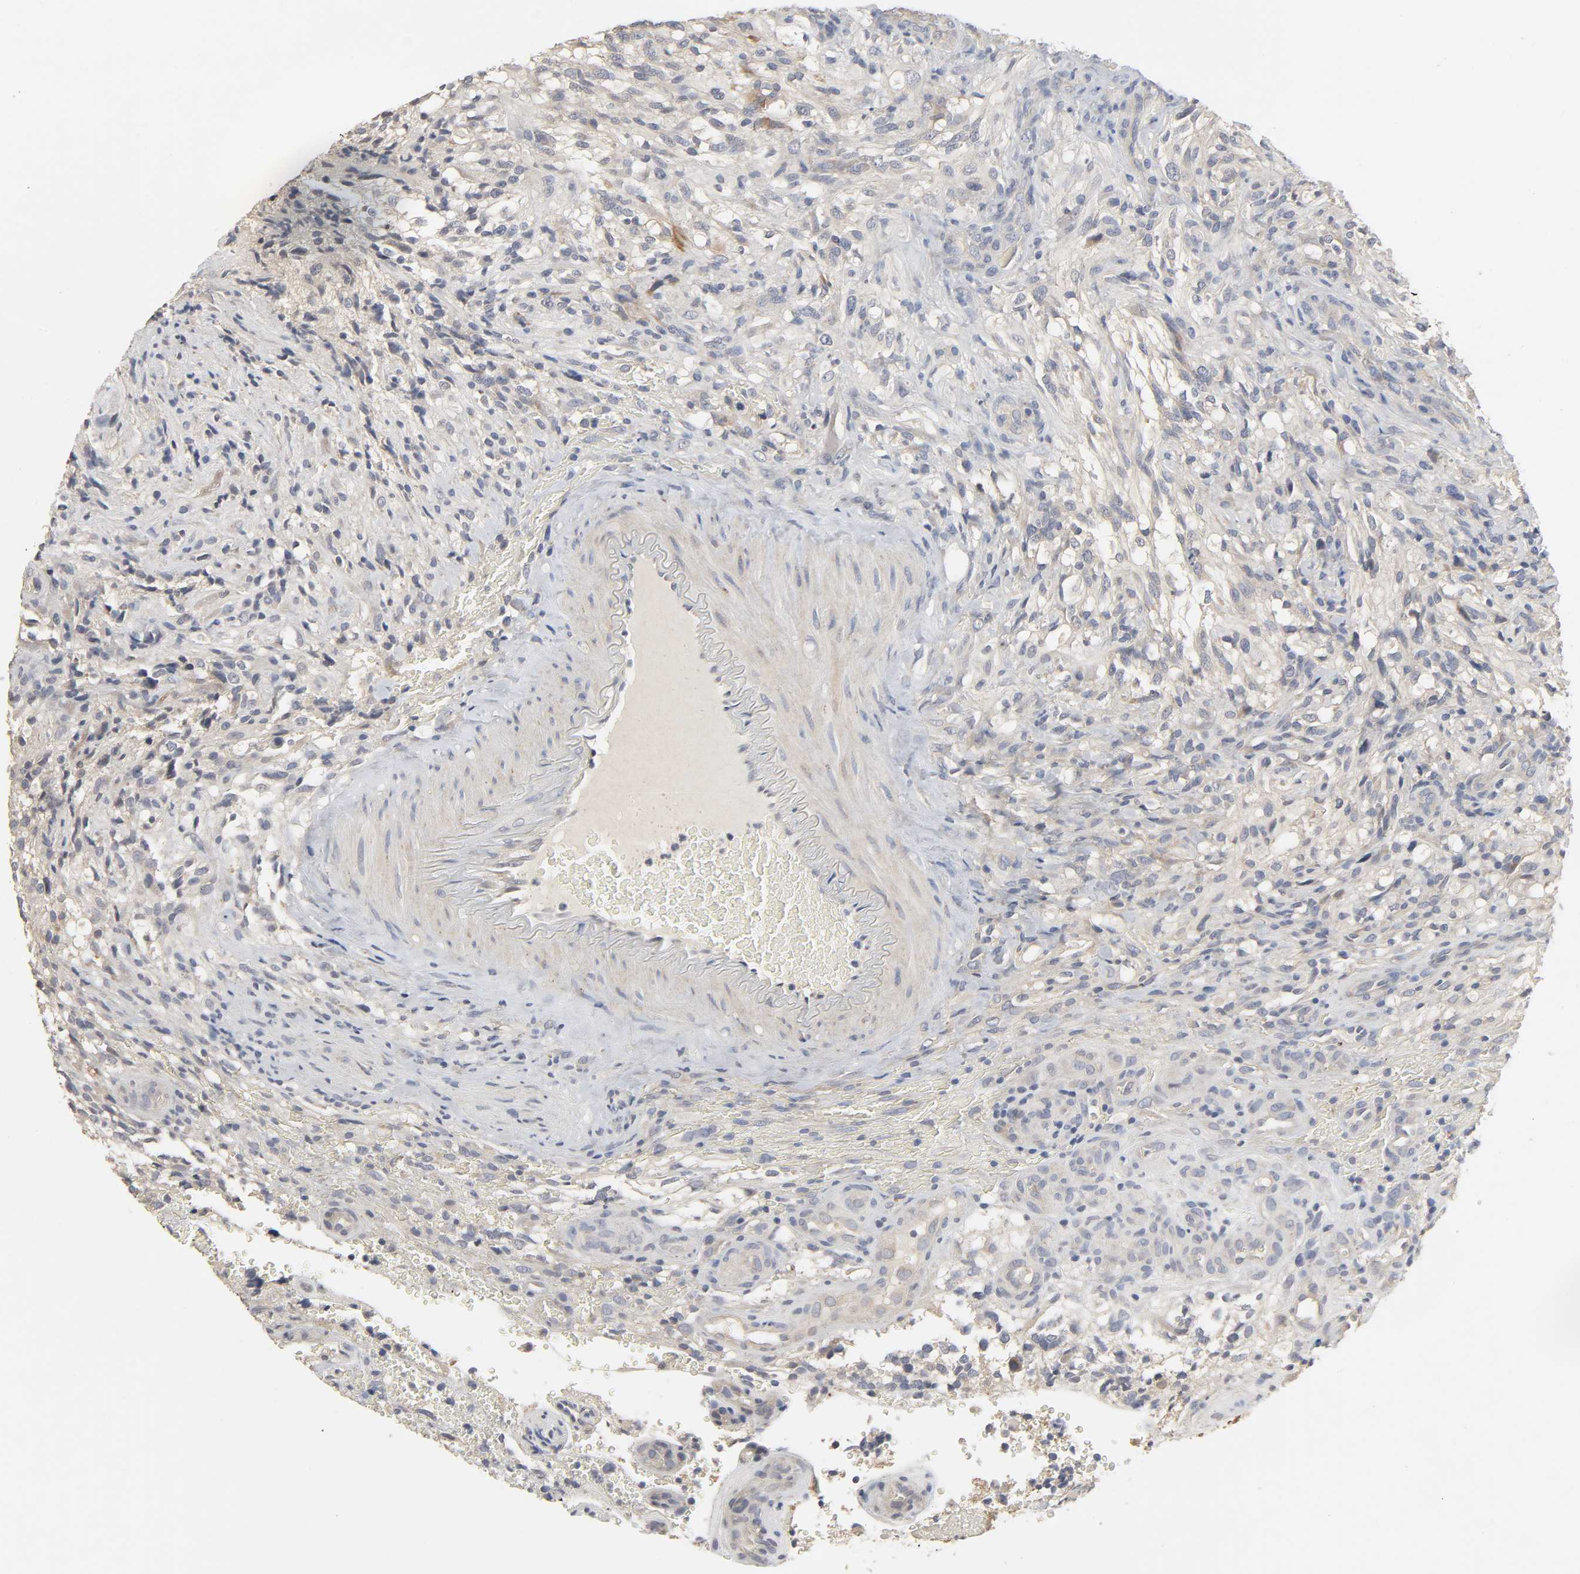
{"staining": {"intensity": "negative", "quantity": "none", "location": "none"}, "tissue": "glioma", "cell_type": "Tumor cells", "image_type": "cancer", "snomed": [{"axis": "morphology", "description": "Normal tissue, NOS"}, {"axis": "morphology", "description": "Glioma, malignant, High grade"}, {"axis": "topography", "description": "Cerebral cortex"}], "caption": "Protein analysis of malignant high-grade glioma shows no significant expression in tumor cells.", "gene": "SLC10A2", "patient": {"sex": "male", "age": 75}}